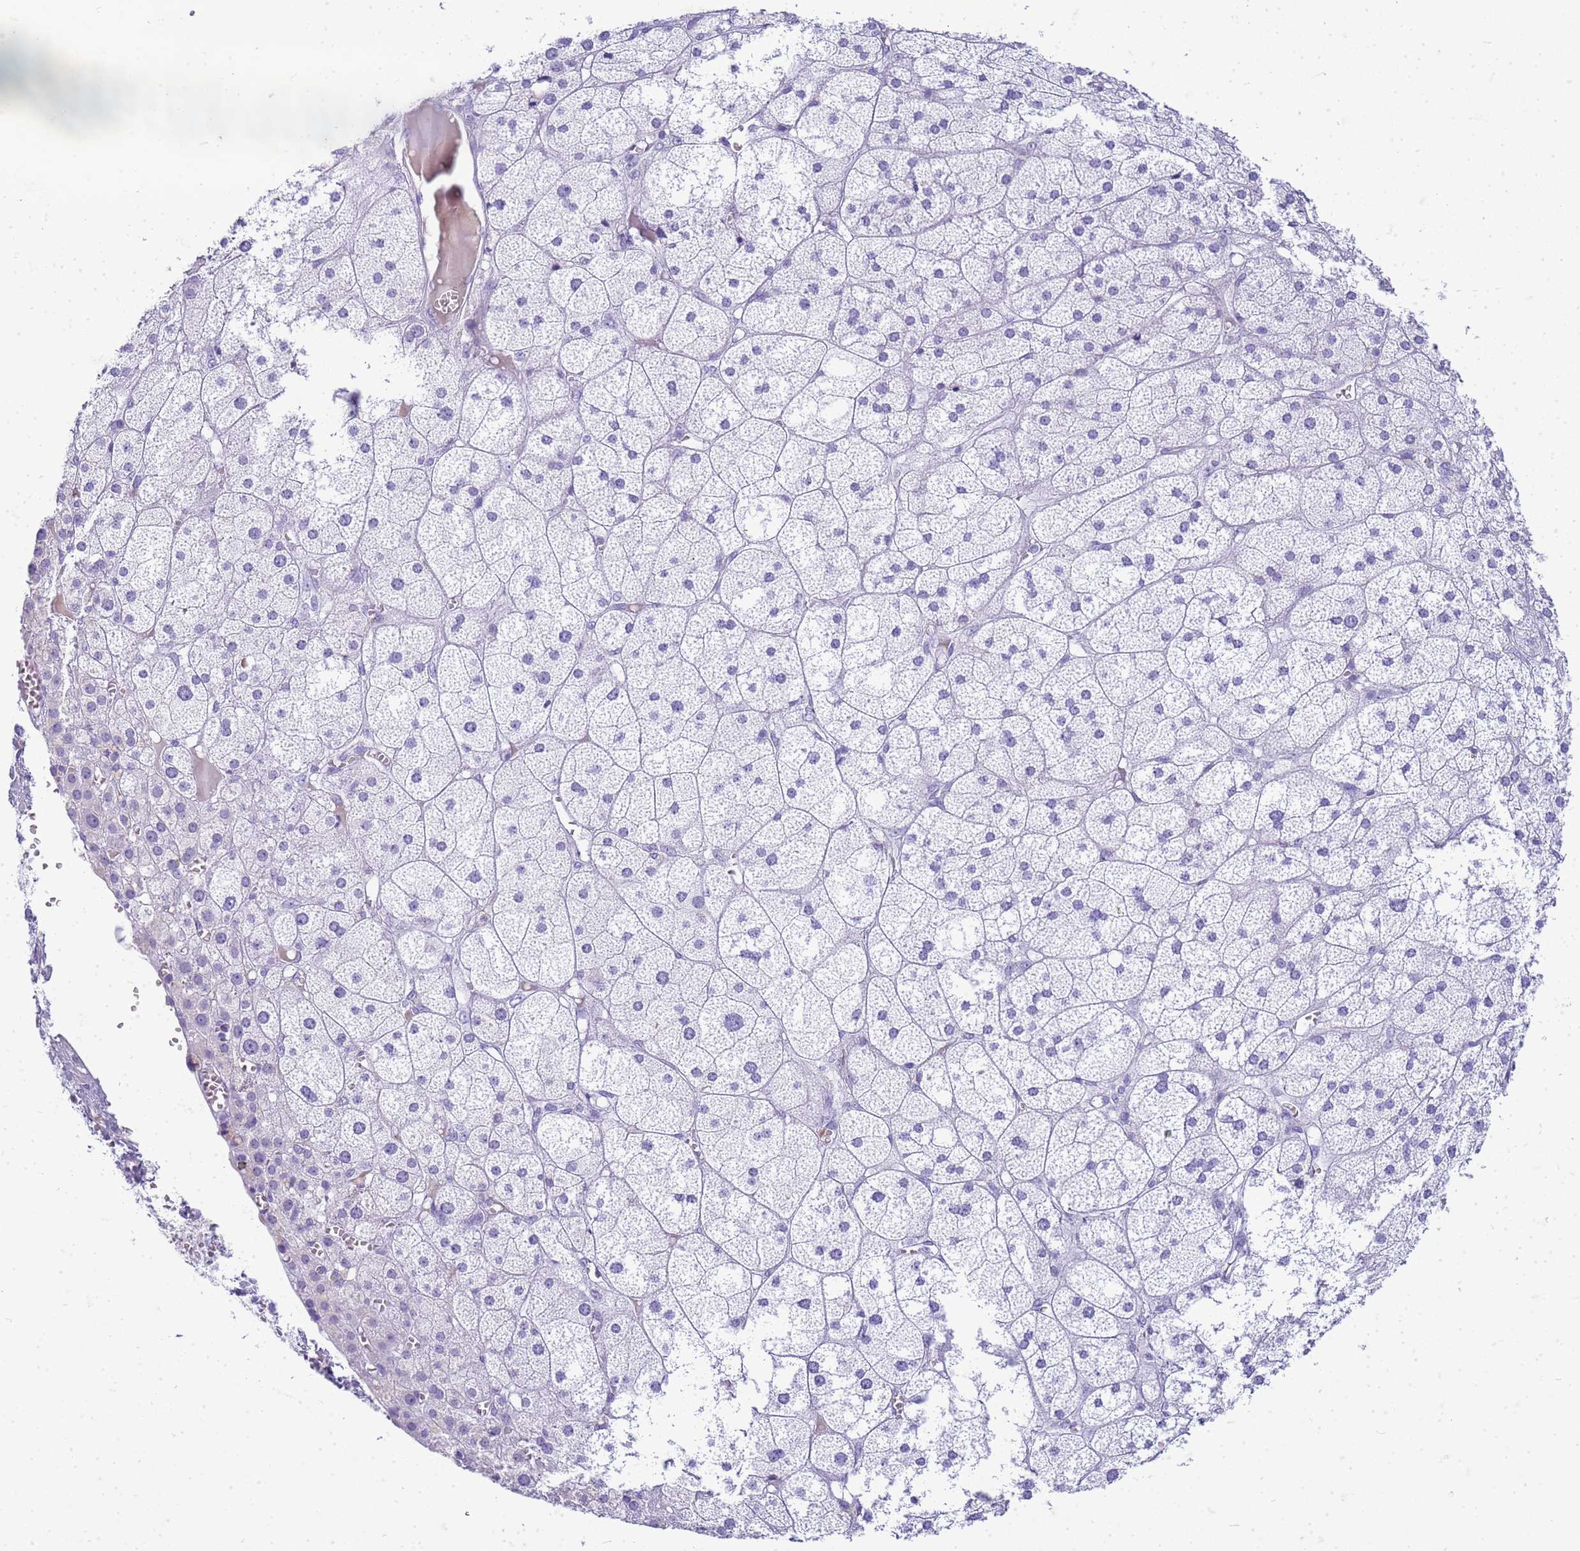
{"staining": {"intensity": "negative", "quantity": "none", "location": "none"}, "tissue": "adrenal gland", "cell_type": "Glandular cells", "image_type": "normal", "snomed": [{"axis": "morphology", "description": "Normal tissue, NOS"}, {"axis": "topography", "description": "Adrenal gland"}], "caption": "This histopathology image is of normal adrenal gland stained with immunohistochemistry (IHC) to label a protein in brown with the nuclei are counter-stained blue. There is no expression in glandular cells. (Stains: DAB (3,3'-diaminobenzidine) immunohistochemistry (IHC) with hematoxylin counter stain, Microscopy: brightfield microscopy at high magnification).", "gene": "CFAP100", "patient": {"sex": "female", "age": 61}}